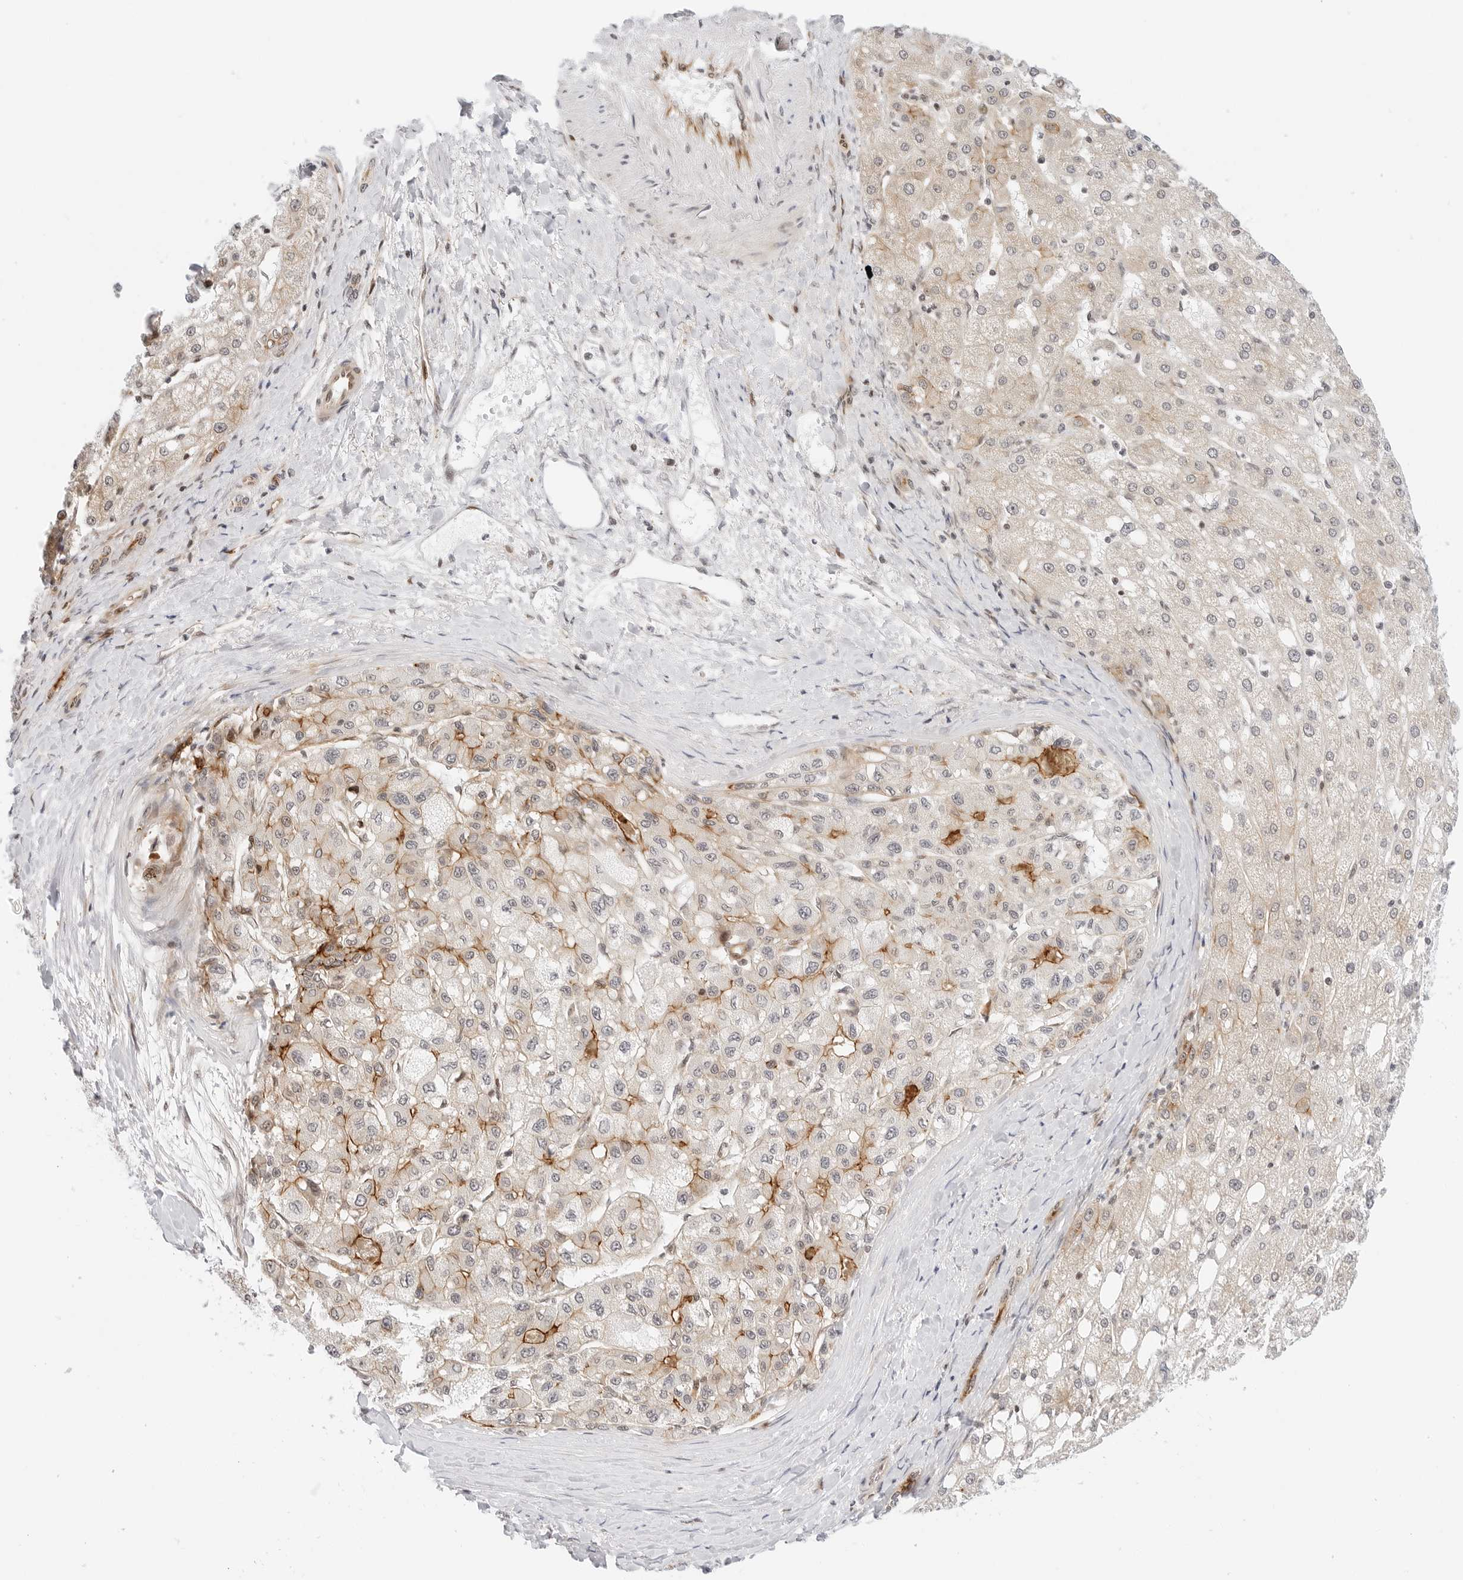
{"staining": {"intensity": "moderate", "quantity": "<25%", "location": "cytoplasmic/membranous"}, "tissue": "liver cancer", "cell_type": "Tumor cells", "image_type": "cancer", "snomed": [{"axis": "morphology", "description": "Carcinoma, Hepatocellular, NOS"}, {"axis": "topography", "description": "Liver"}], "caption": "A brown stain labels moderate cytoplasmic/membranous expression of a protein in human liver hepatocellular carcinoma tumor cells.", "gene": "ZNF613", "patient": {"sex": "male", "age": 80}}